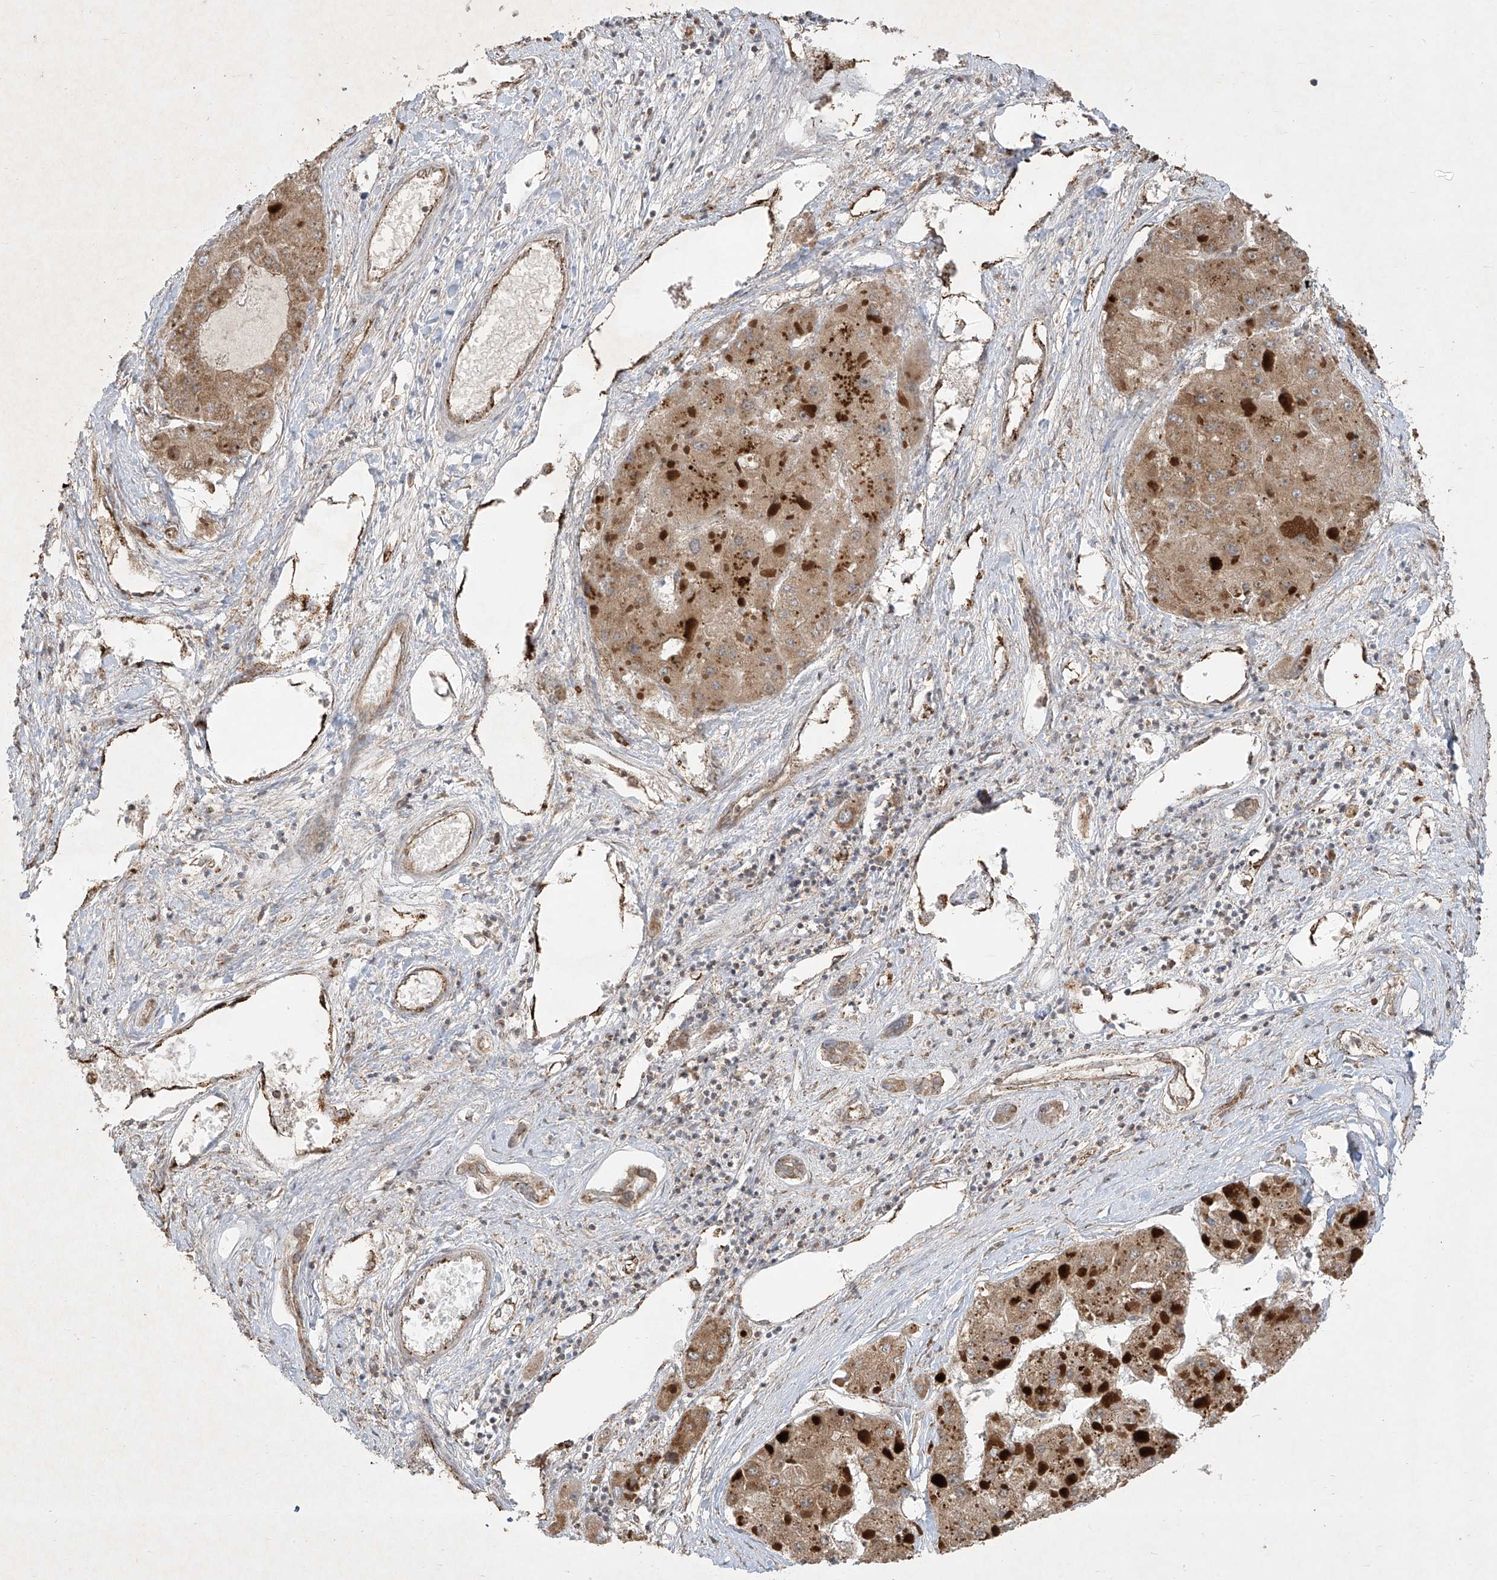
{"staining": {"intensity": "moderate", "quantity": ">75%", "location": "cytoplasmic/membranous"}, "tissue": "liver cancer", "cell_type": "Tumor cells", "image_type": "cancer", "snomed": [{"axis": "morphology", "description": "Carcinoma, Hepatocellular, NOS"}, {"axis": "topography", "description": "Liver"}], "caption": "Immunohistochemical staining of human liver hepatocellular carcinoma reveals medium levels of moderate cytoplasmic/membranous expression in approximately >75% of tumor cells.", "gene": "UQCC1", "patient": {"sex": "female", "age": 73}}